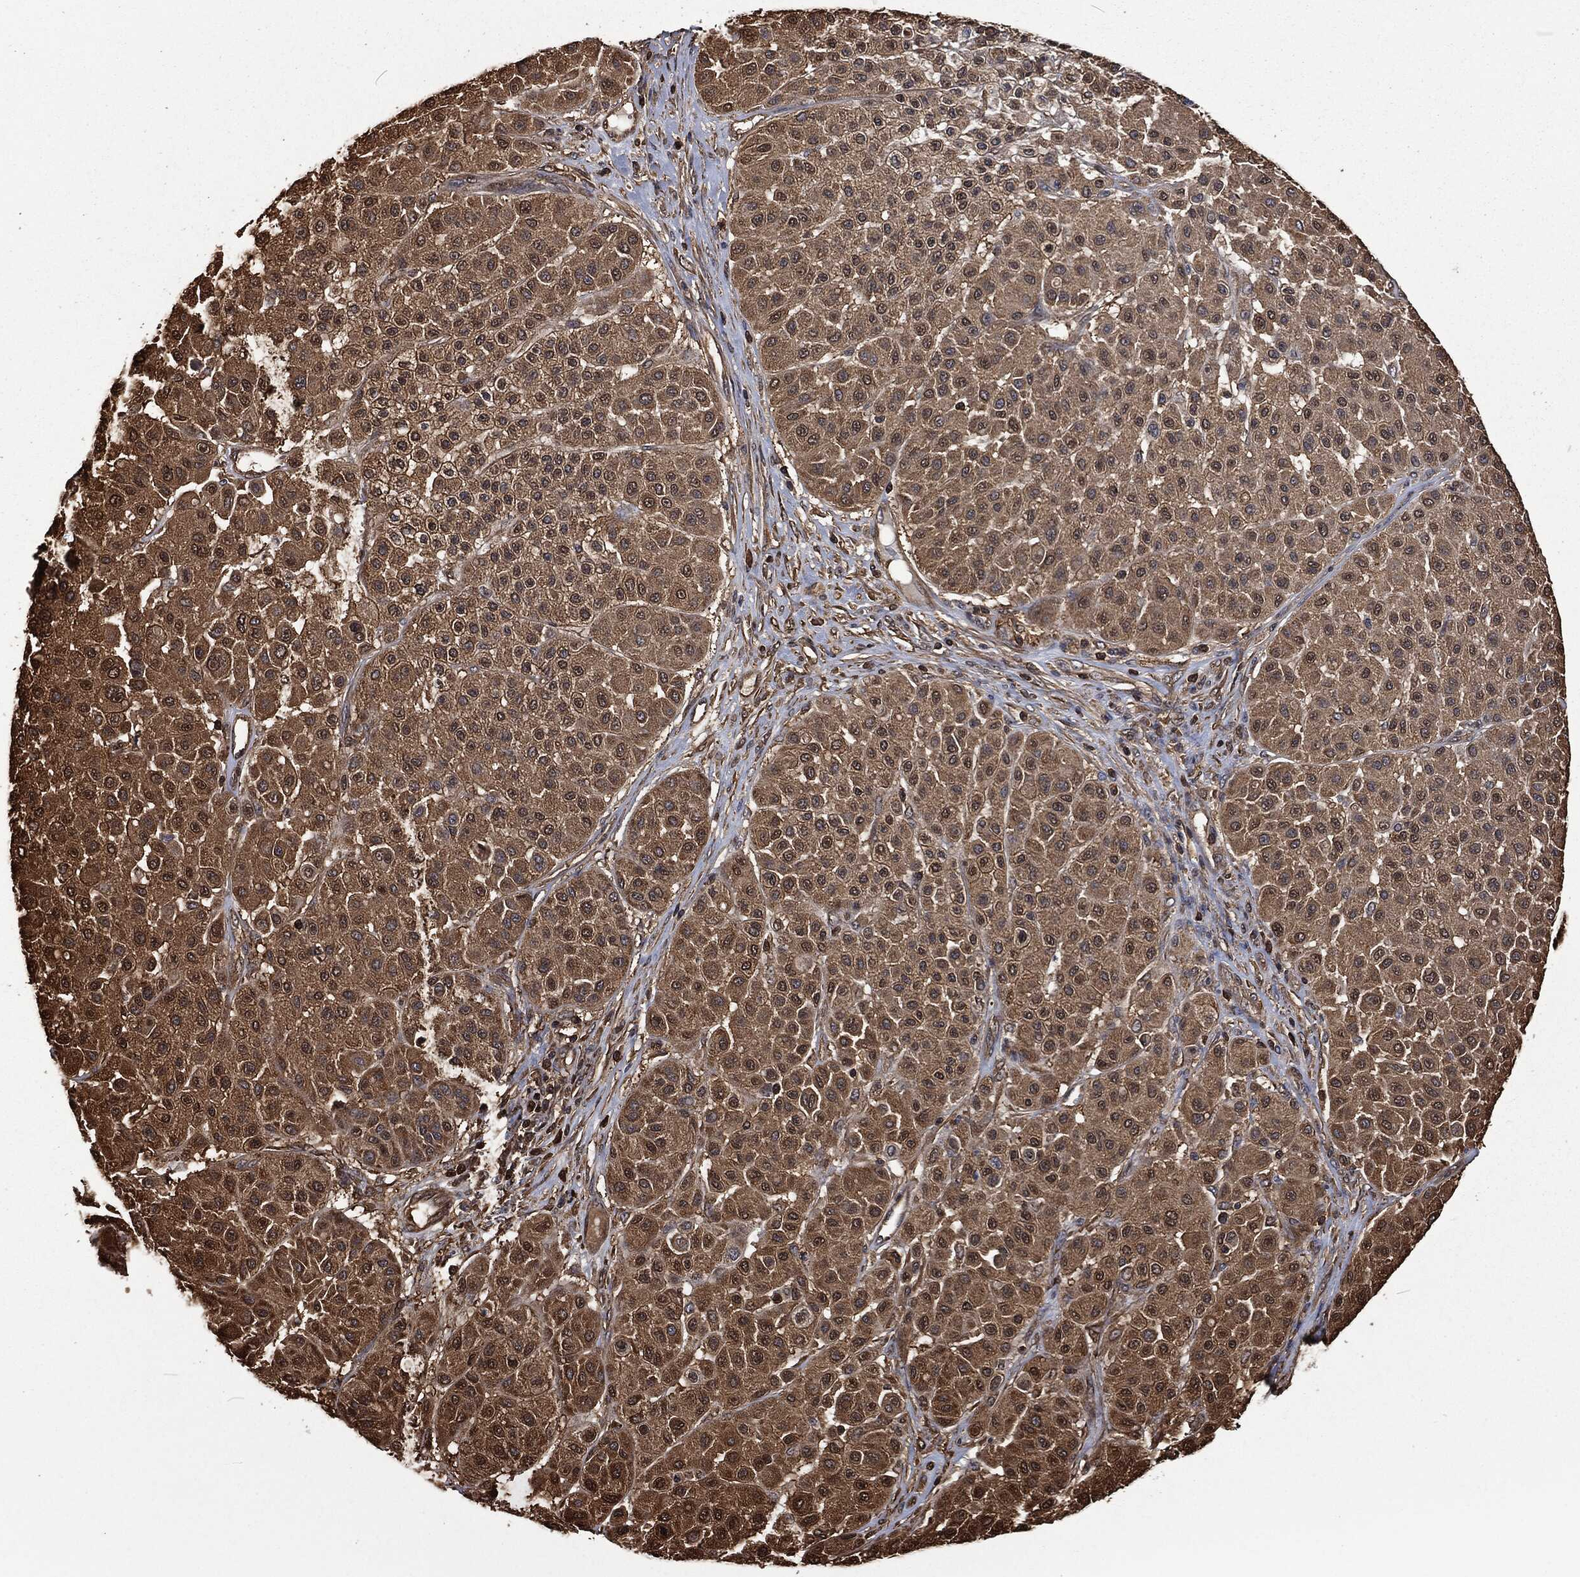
{"staining": {"intensity": "moderate", "quantity": ">75%", "location": "cytoplasmic/membranous"}, "tissue": "melanoma", "cell_type": "Tumor cells", "image_type": "cancer", "snomed": [{"axis": "morphology", "description": "Malignant melanoma, Metastatic site"}, {"axis": "topography", "description": "Smooth muscle"}], "caption": "Approximately >75% of tumor cells in melanoma display moderate cytoplasmic/membranous protein expression as visualized by brown immunohistochemical staining.", "gene": "PRDX4", "patient": {"sex": "male", "age": 41}}